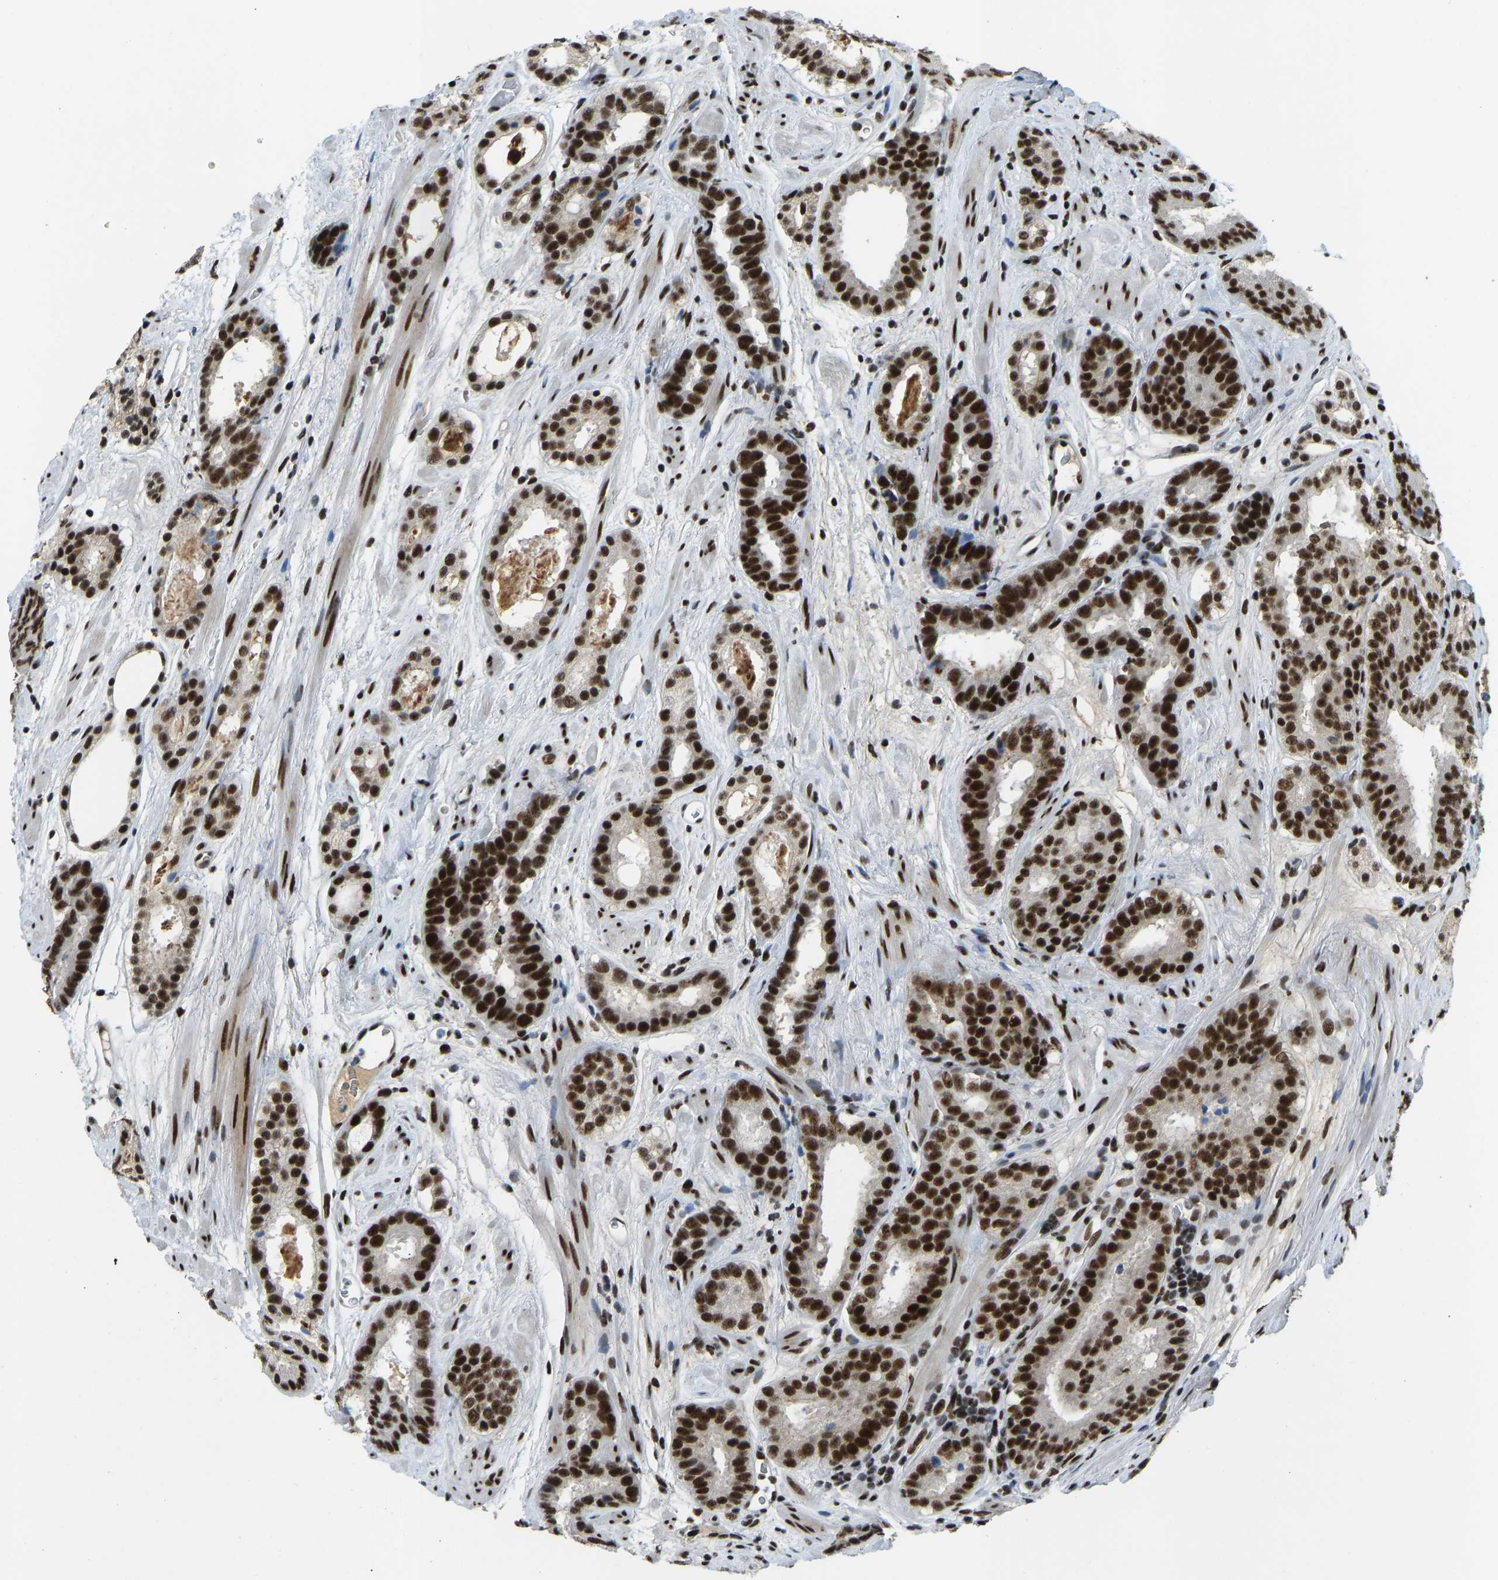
{"staining": {"intensity": "strong", "quantity": ">75%", "location": "nuclear"}, "tissue": "prostate cancer", "cell_type": "Tumor cells", "image_type": "cancer", "snomed": [{"axis": "morphology", "description": "Adenocarcinoma, Low grade"}, {"axis": "topography", "description": "Prostate"}], "caption": "Strong nuclear expression is identified in about >75% of tumor cells in adenocarcinoma (low-grade) (prostate).", "gene": "FOXK1", "patient": {"sex": "male", "age": 69}}